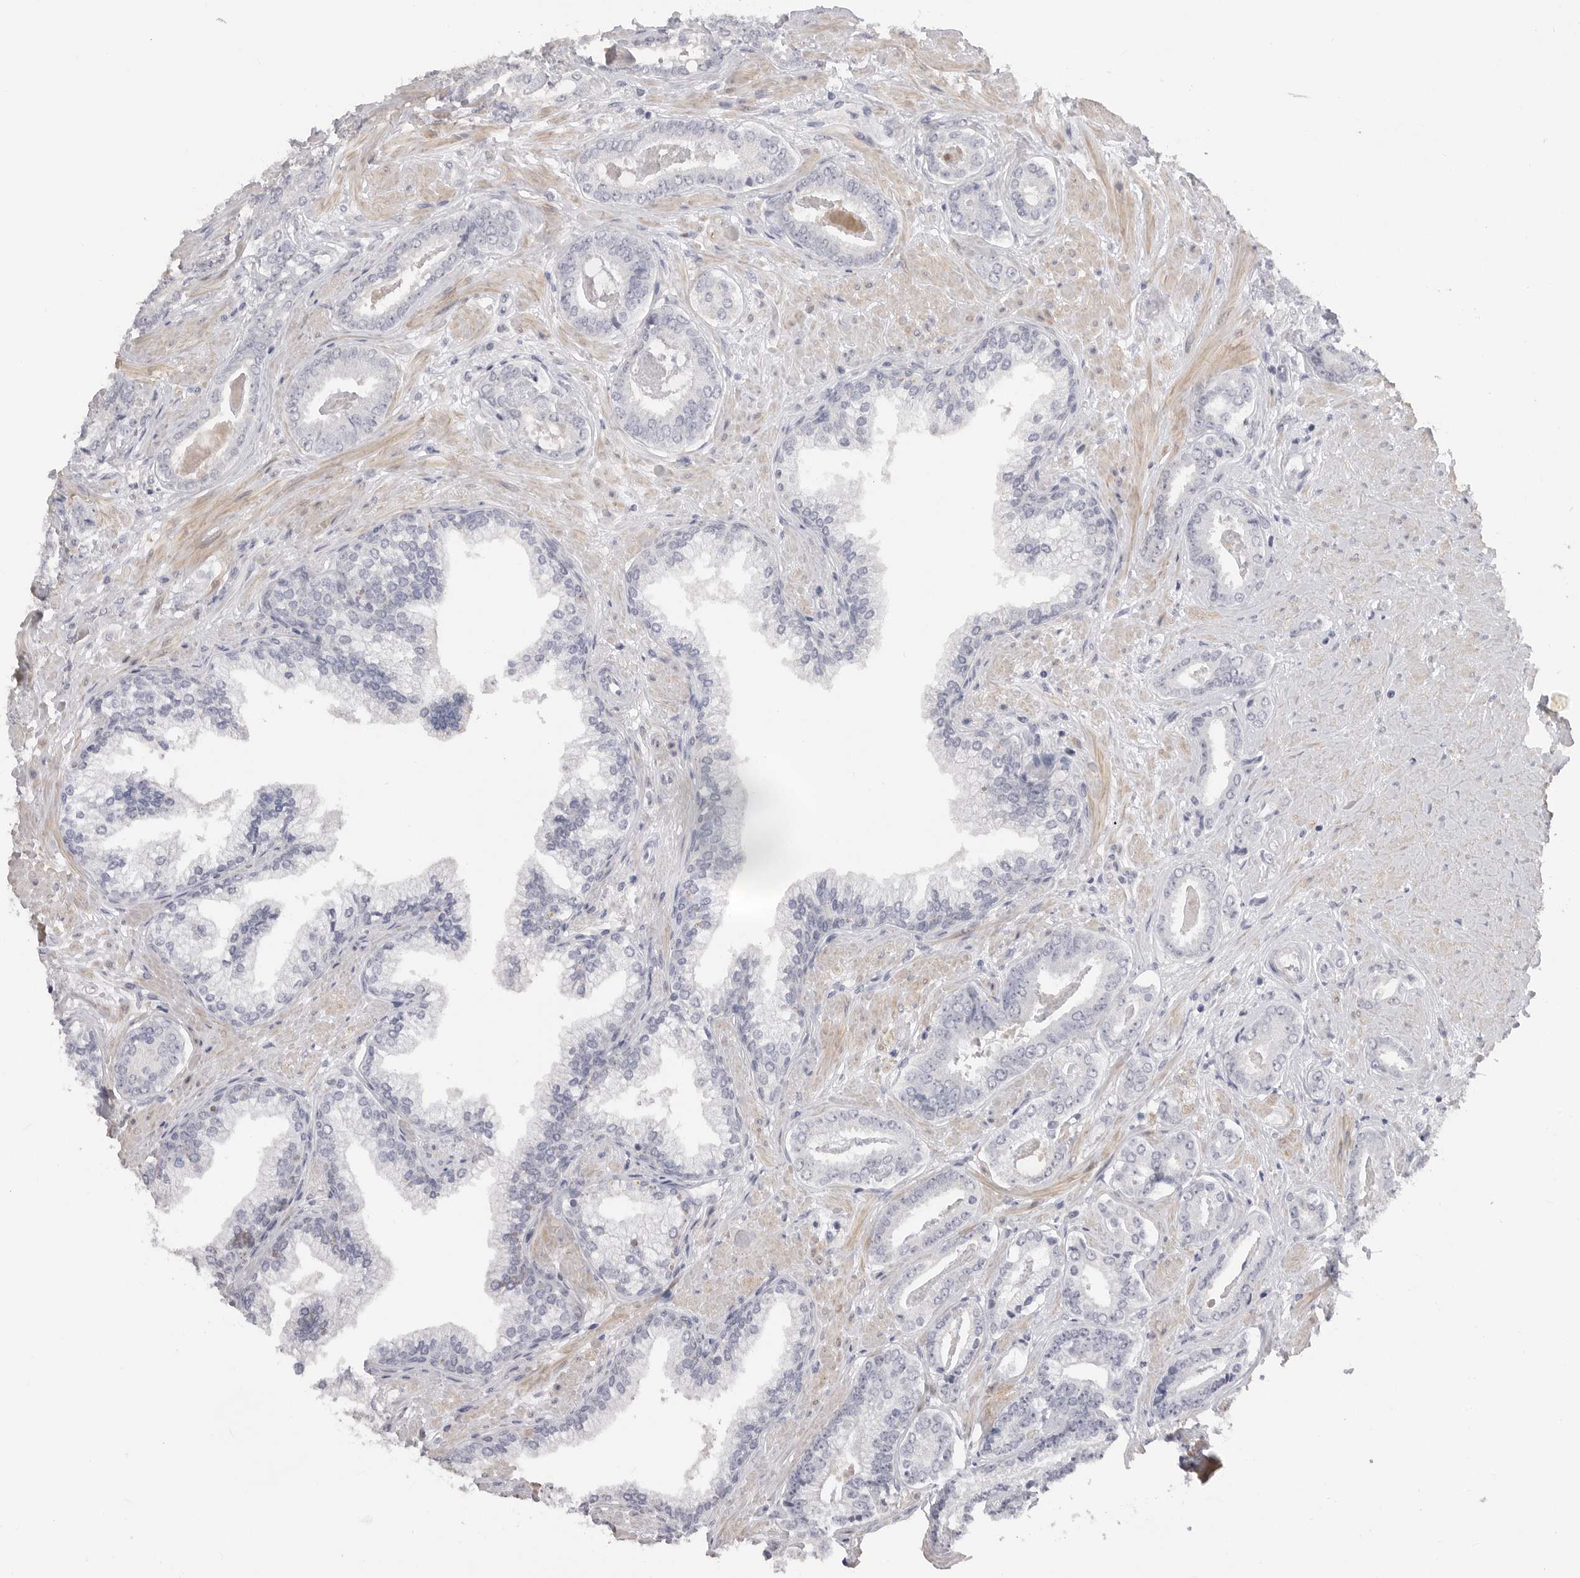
{"staining": {"intensity": "negative", "quantity": "none", "location": "none"}, "tissue": "prostate cancer", "cell_type": "Tumor cells", "image_type": "cancer", "snomed": [{"axis": "morphology", "description": "Adenocarcinoma, Low grade"}, {"axis": "topography", "description": "Prostate"}], "caption": "Tumor cells are negative for protein expression in human prostate cancer (low-grade adenocarcinoma).", "gene": "PLEKHF1", "patient": {"sex": "male", "age": 71}}